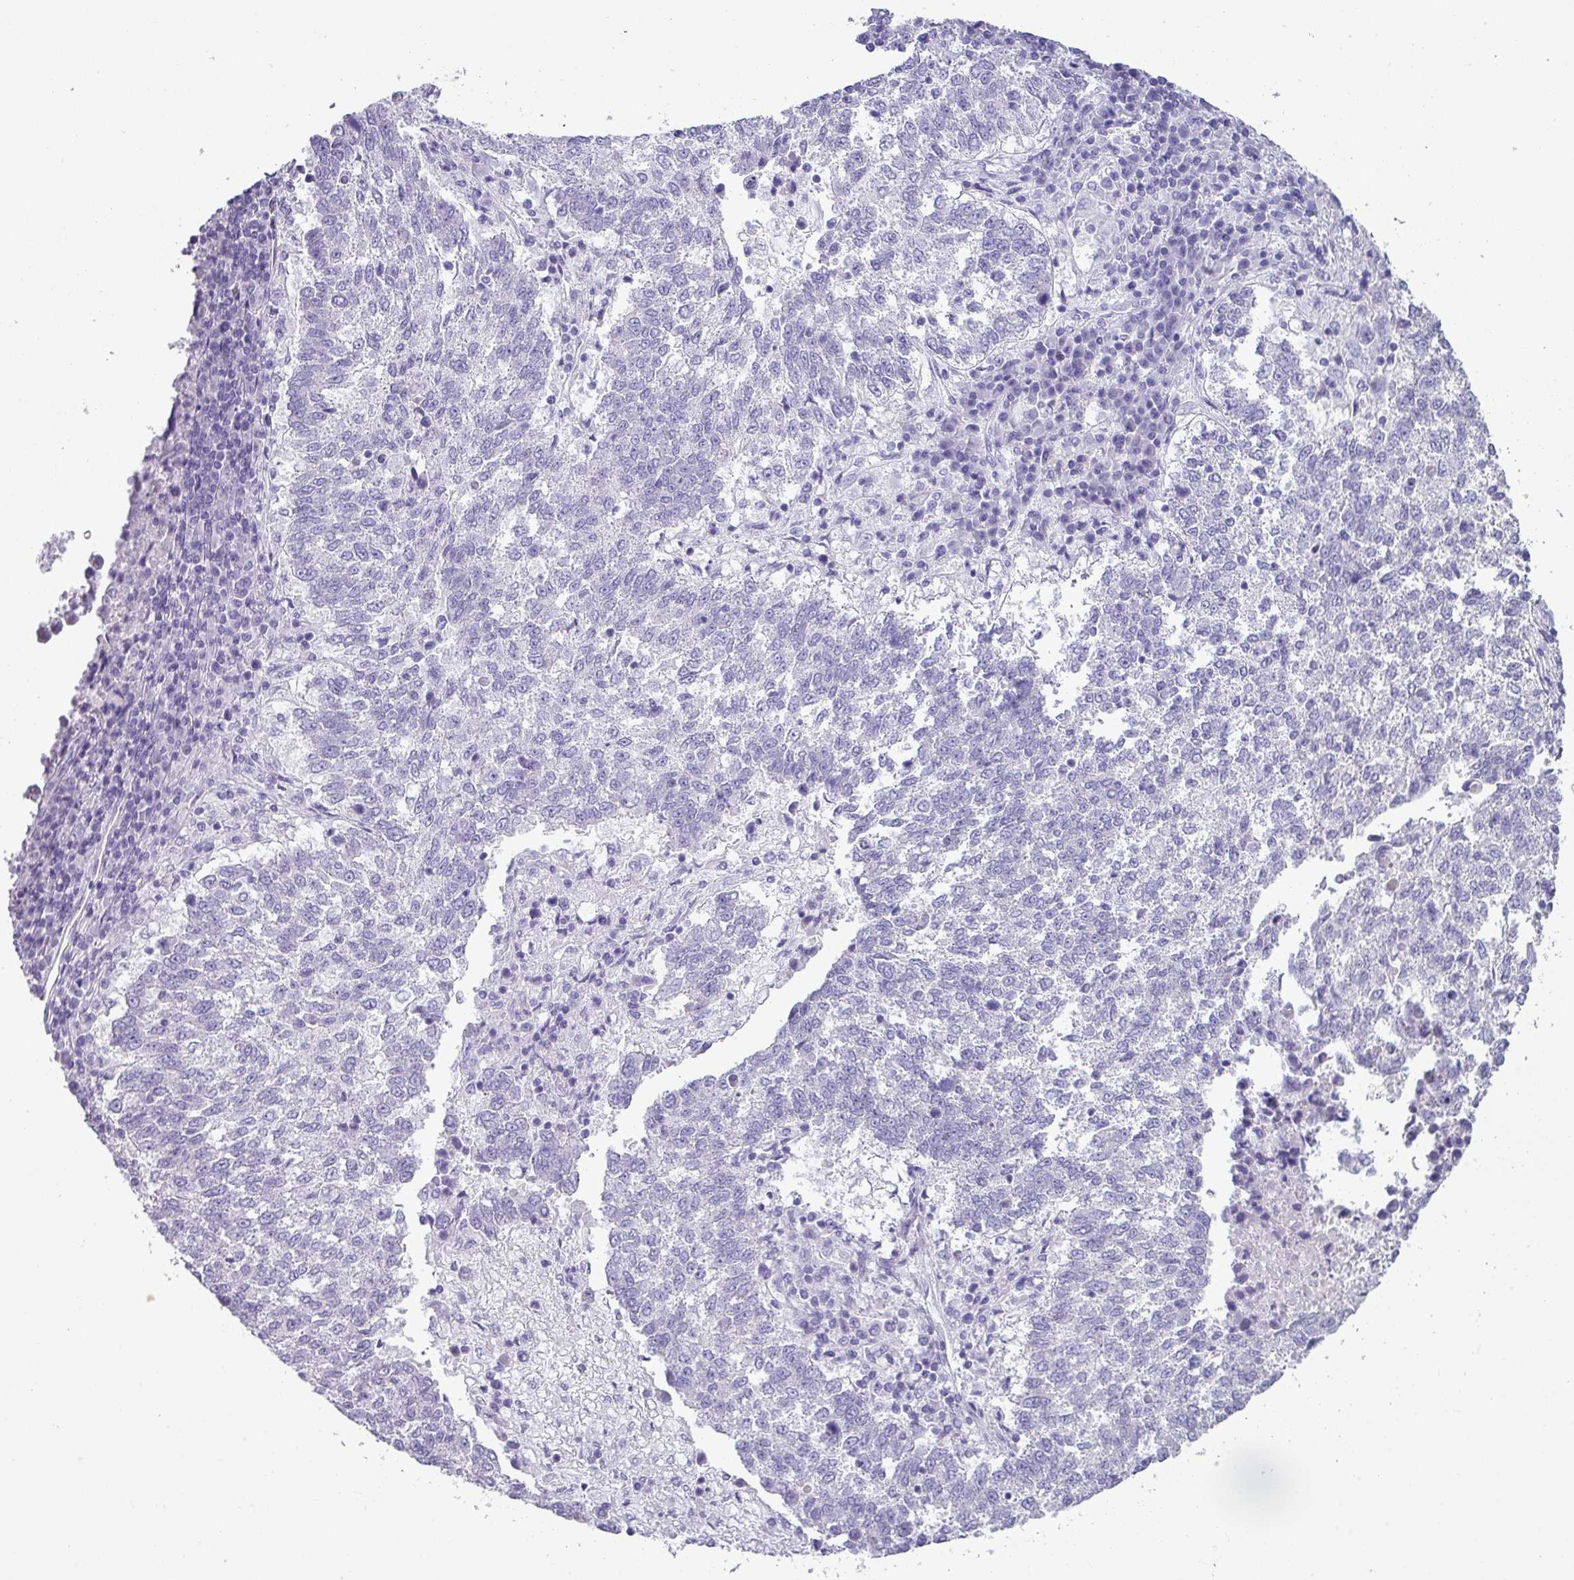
{"staining": {"intensity": "negative", "quantity": "none", "location": "none"}, "tissue": "lung cancer", "cell_type": "Tumor cells", "image_type": "cancer", "snomed": [{"axis": "morphology", "description": "Squamous cell carcinoma, NOS"}, {"axis": "topography", "description": "Lung"}], "caption": "A histopathology image of human lung cancer (squamous cell carcinoma) is negative for staining in tumor cells.", "gene": "PALS2", "patient": {"sex": "male", "age": 73}}